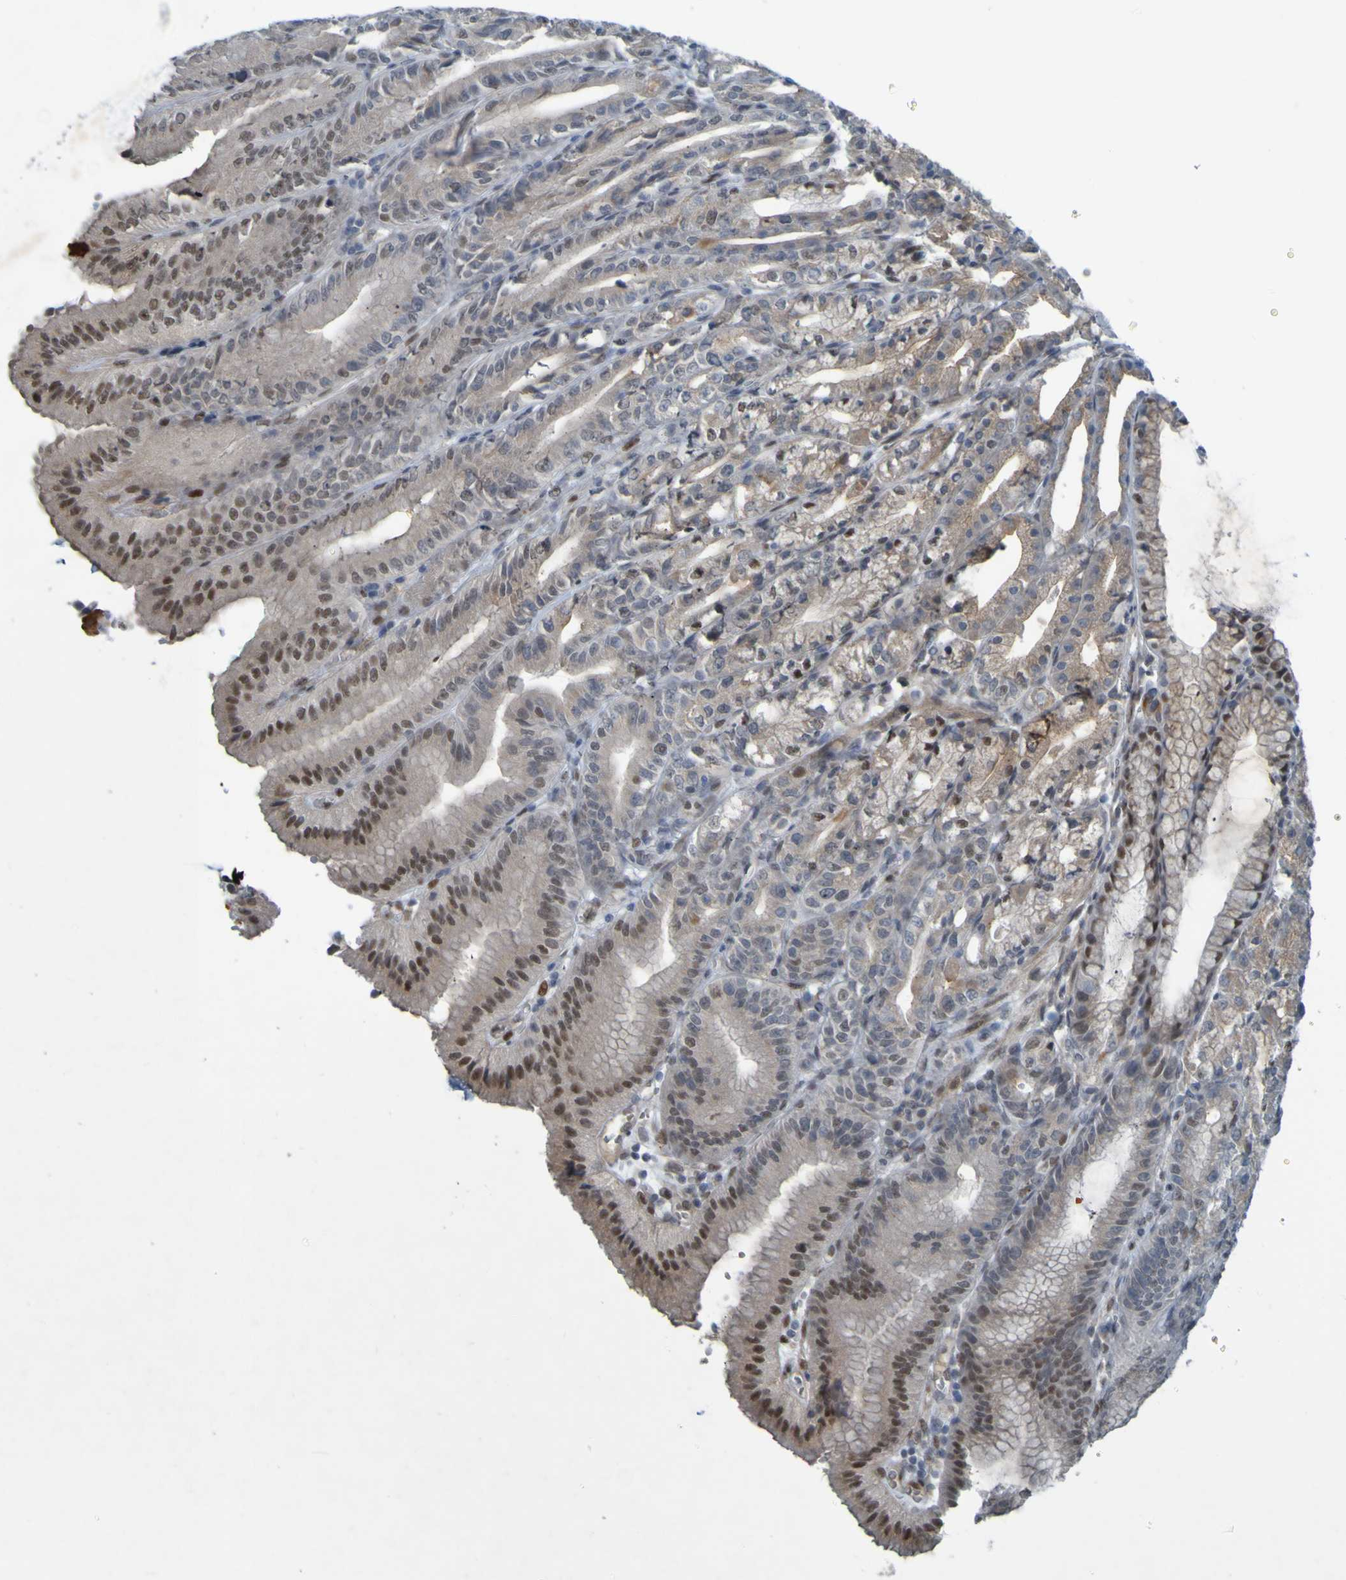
{"staining": {"intensity": "moderate", "quantity": "25%-75%", "location": "cytoplasmic/membranous,nuclear"}, "tissue": "stomach", "cell_type": "Glandular cells", "image_type": "normal", "snomed": [{"axis": "morphology", "description": "Normal tissue, NOS"}, {"axis": "topography", "description": "Stomach, lower"}], "caption": "Stomach stained with DAB (3,3'-diaminobenzidine) immunohistochemistry displays medium levels of moderate cytoplasmic/membranous,nuclear expression in about 25%-75% of glandular cells. (brown staining indicates protein expression, while blue staining denotes nuclei).", "gene": "MCPH1", "patient": {"sex": "male", "age": 71}}